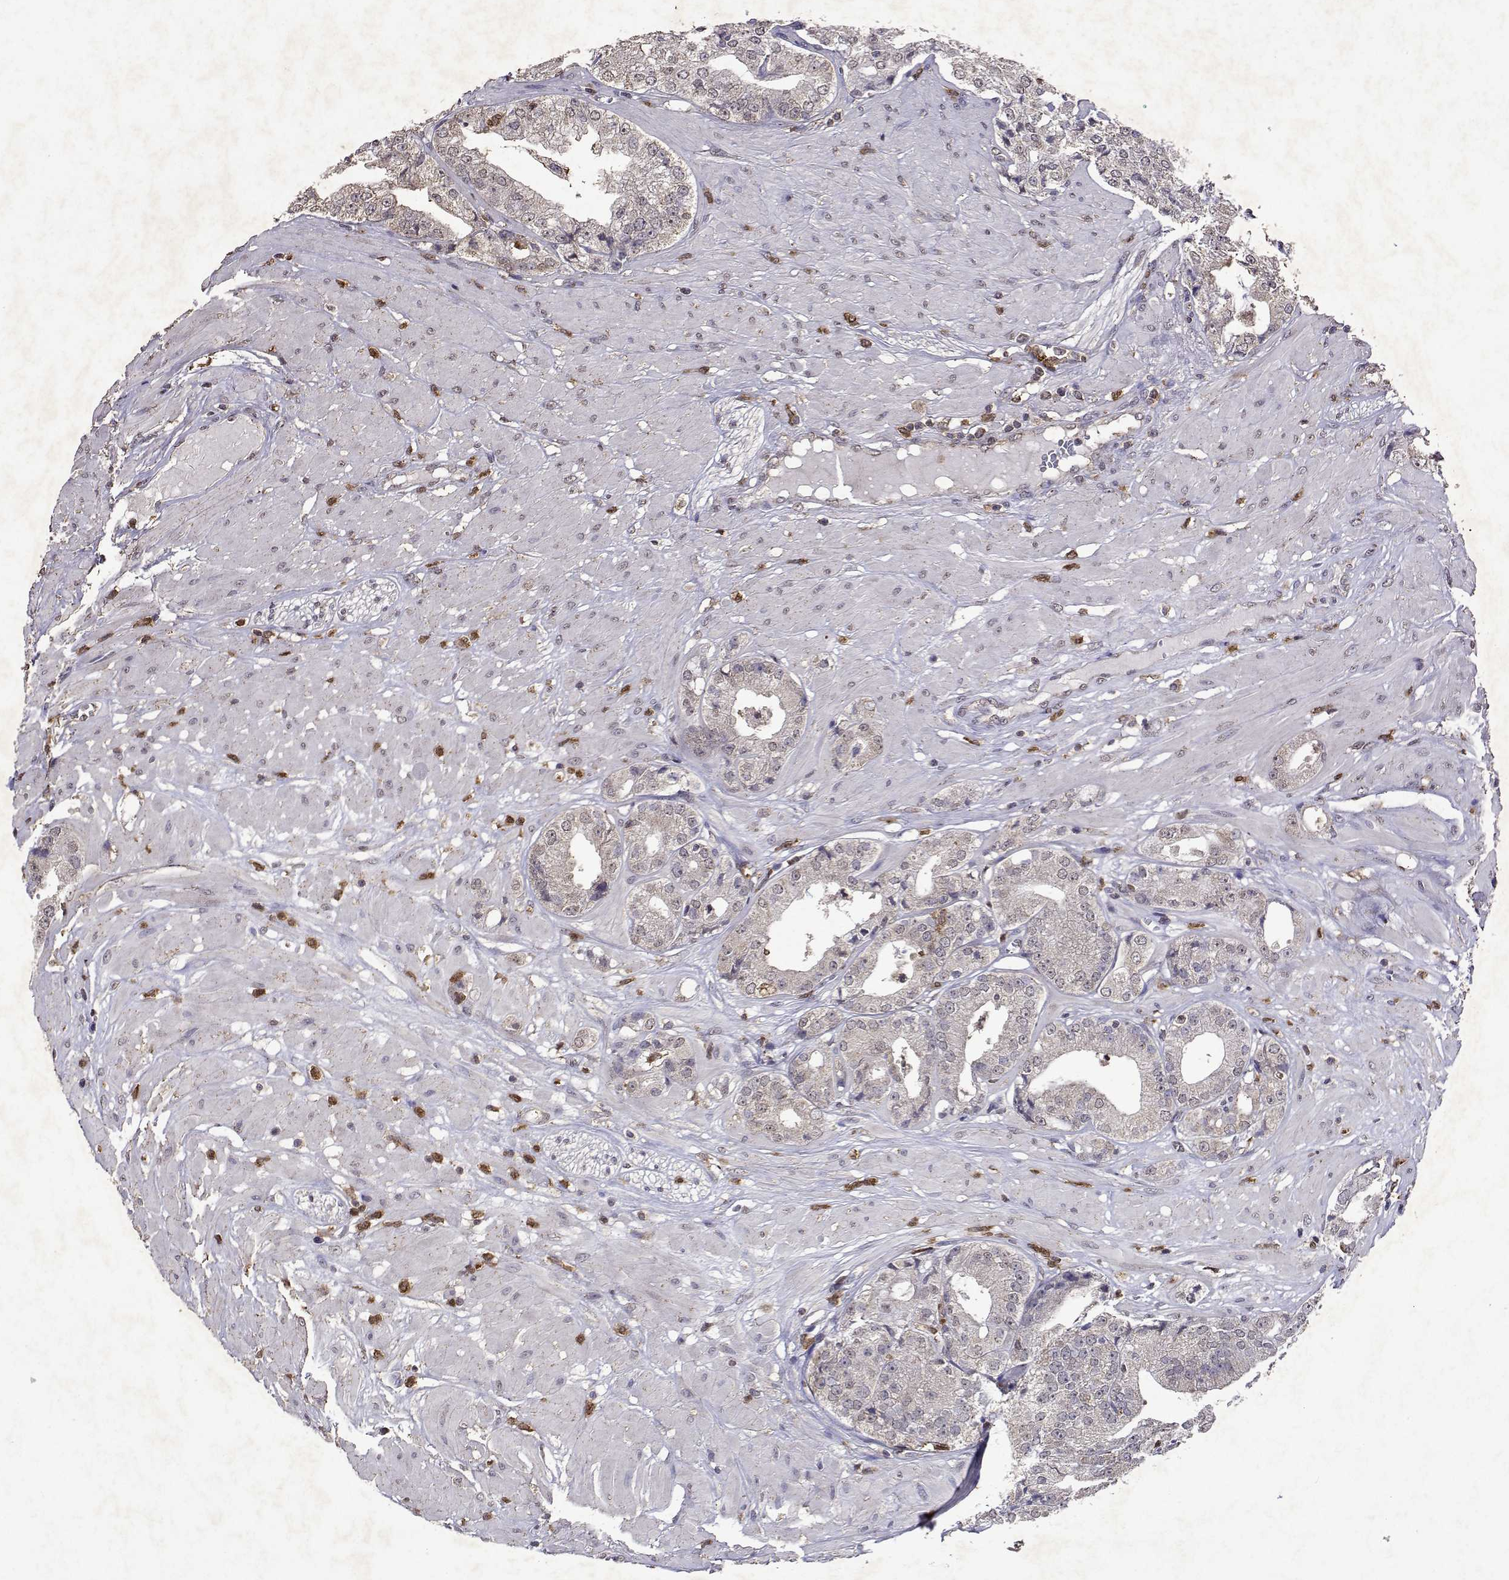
{"staining": {"intensity": "negative", "quantity": "none", "location": "none"}, "tissue": "prostate cancer", "cell_type": "Tumor cells", "image_type": "cancer", "snomed": [{"axis": "morphology", "description": "Adenocarcinoma, Low grade"}, {"axis": "topography", "description": "Prostate"}], "caption": "Tumor cells are negative for brown protein staining in prostate cancer (adenocarcinoma (low-grade)).", "gene": "APAF1", "patient": {"sex": "male", "age": 60}}